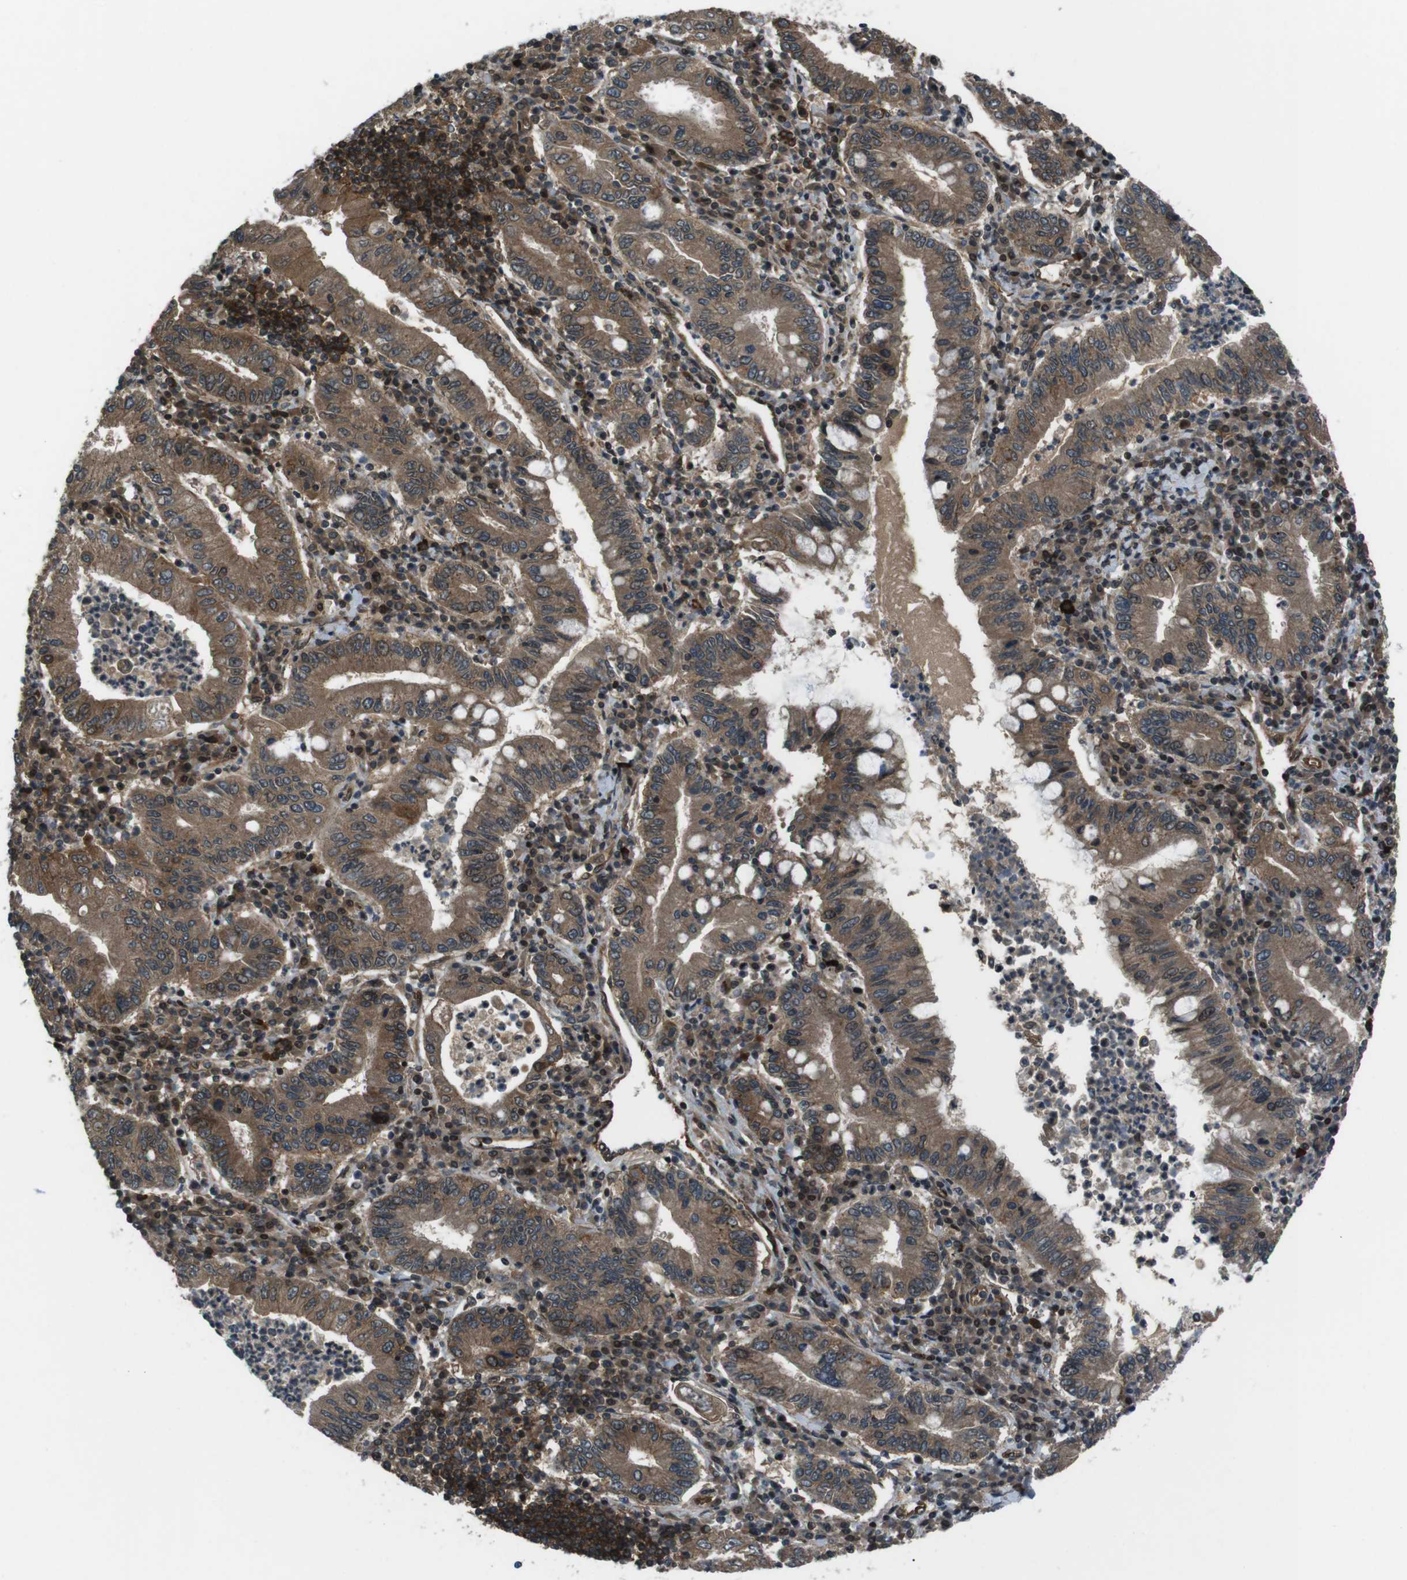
{"staining": {"intensity": "moderate", "quantity": ">75%", "location": "cytoplasmic/membranous"}, "tissue": "stomach cancer", "cell_type": "Tumor cells", "image_type": "cancer", "snomed": [{"axis": "morphology", "description": "Normal tissue, NOS"}, {"axis": "morphology", "description": "Adenocarcinoma, NOS"}, {"axis": "topography", "description": "Esophagus"}, {"axis": "topography", "description": "Stomach, upper"}, {"axis": "topography", "description": "Peripheral nerve tissue"}], "caption": "IHC (DAB) staining of adenocarcinoma (stomach) displays moderate cytoplasmic/membranous protein expression in about >75% of tumor cells. (DAB (3,3'-diaminobenzidine) IHC with brightfield microscopy, high magnification).", "gene": "TIAM2", "patient": {"sex": "male", "age": 62}}